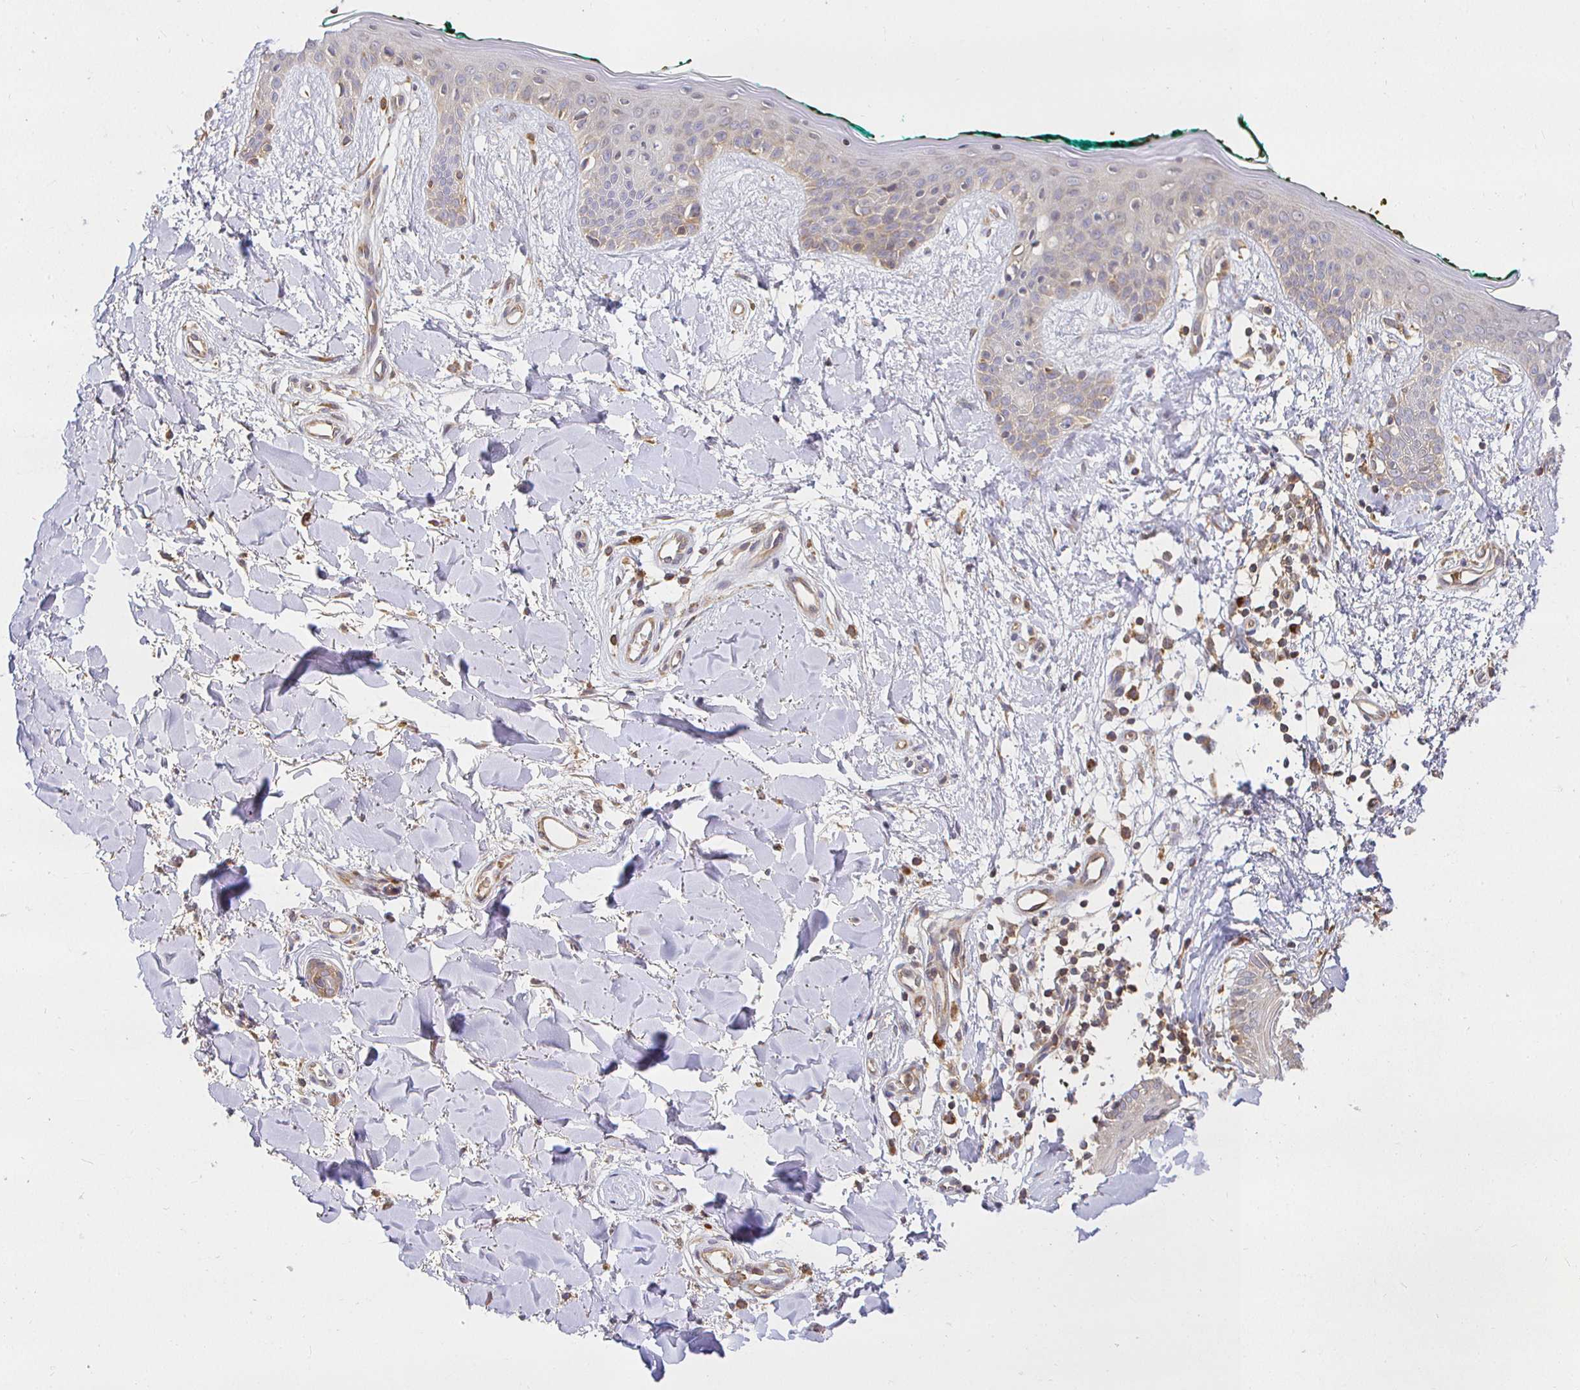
{"staining": {"intensity": "weak", "quantity": "<25%", "location": "cytoplasmic/membranous"}, "tissue": "skin", "cell_type": "Fibroblasts", "image_type": "normal", "snomed": [{"axis": "morphology", "description": "Normal tissue, NOS"}, {"axis": "topography", "description": "Skin"}], "caption": "IHC photomicrograph of unremarkable skin: human skin stained with DAB (3,3'-diaminobenzidine) demonstrates no significant protein expression in fibroblasts.", "gene": "IRAK1", "patient": {"sex": "female", "age": 34}}